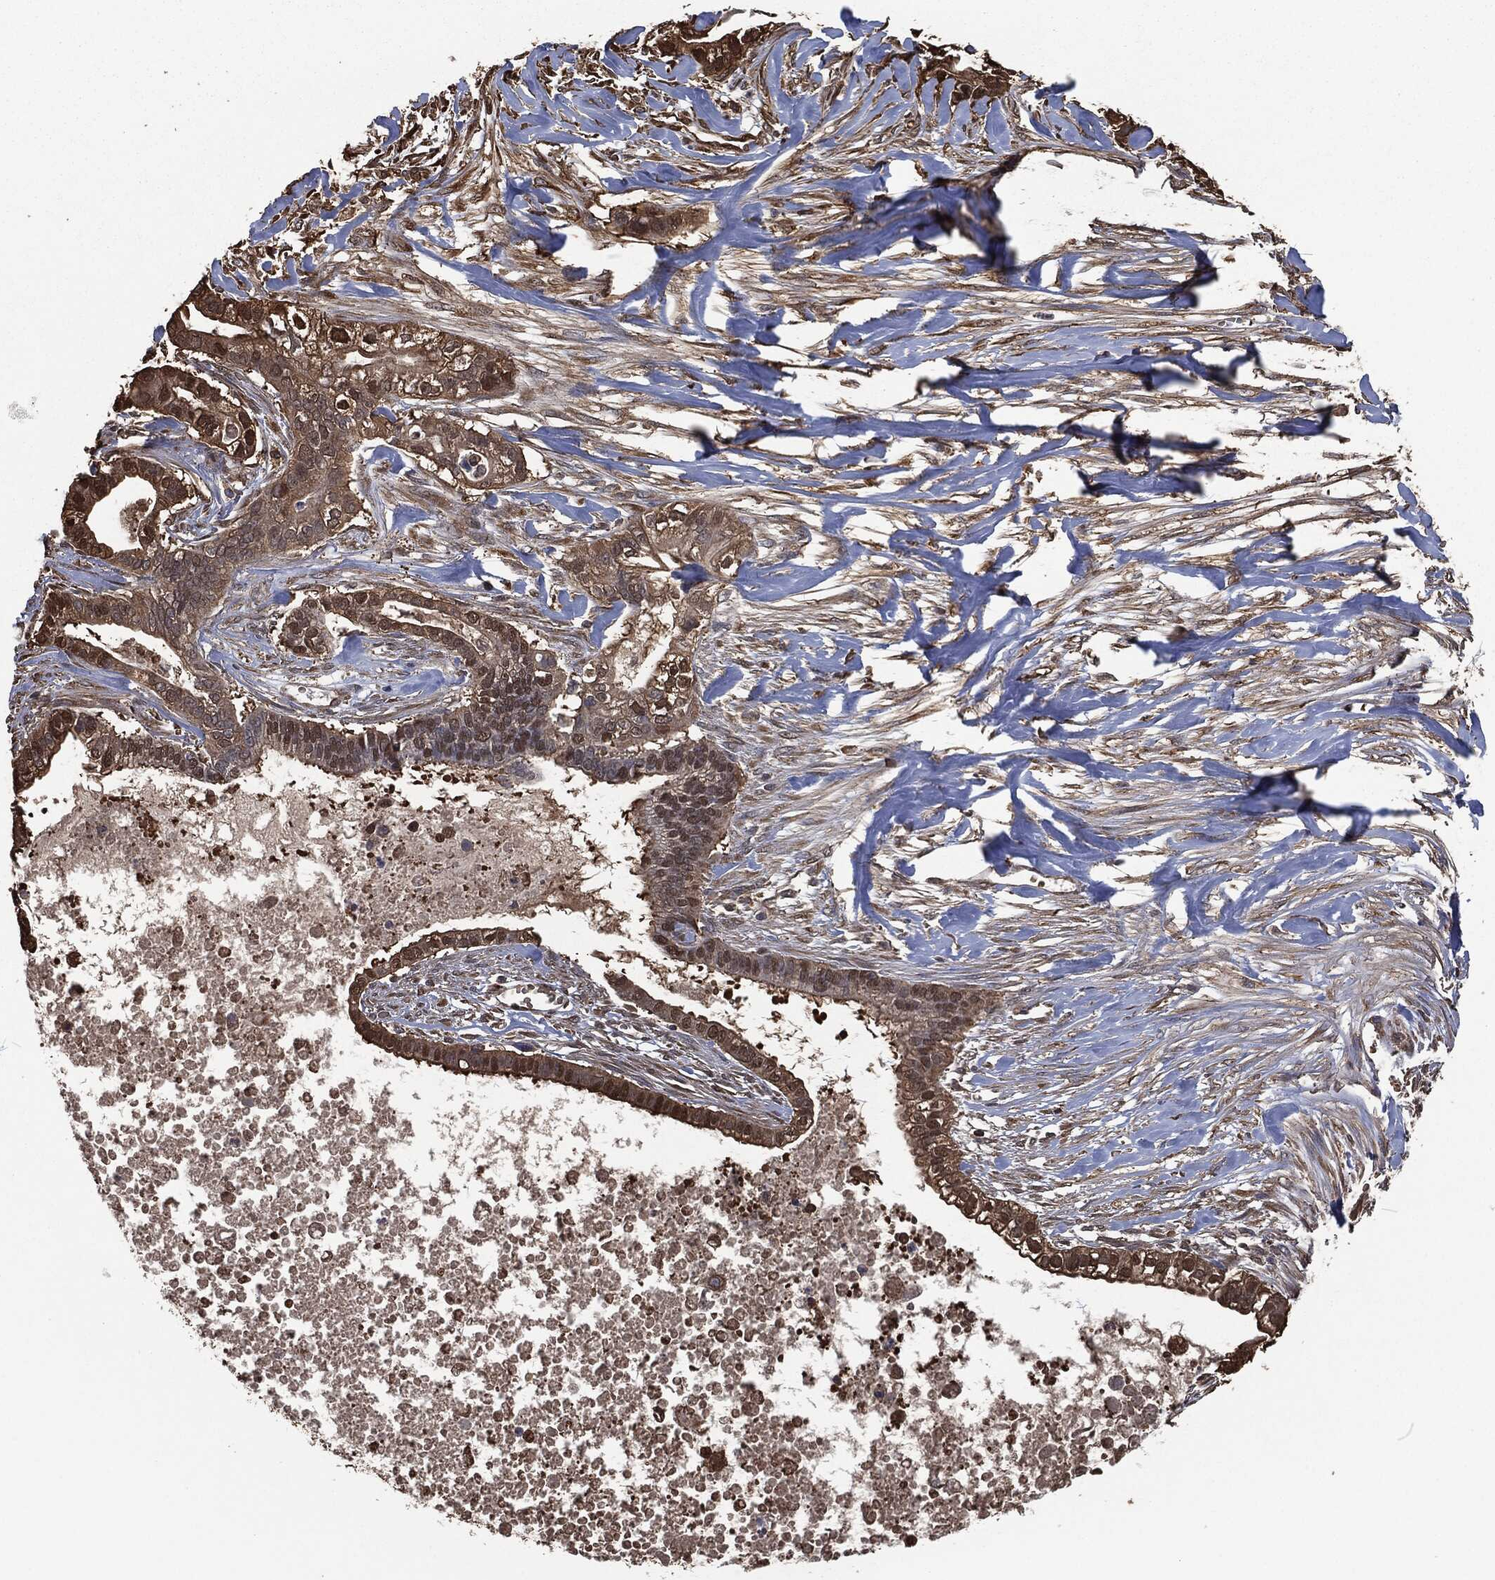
{"staining": {"intensity": "moderate", "quantity": "25%-75%", "location": "cytoplasmic/membranous"}, "tissue": "pancreatic cancer", "cell_type": "Tumor cells", "image_type": "cancer", "snomed": [{"axis": "morphology", "description": "Adenocarcinoma, NOS"}, {"axis": "topography", "description": "Pancreas"}], "caption": "This photomicrograph displays IHC staining of human pancreatic cancer, with medium moderate cytoplasmic/membranous staining in about 25%-75% of tumor cells.", "gene": "PRDX4", "patient": {"sex": "male", "age": 61}}